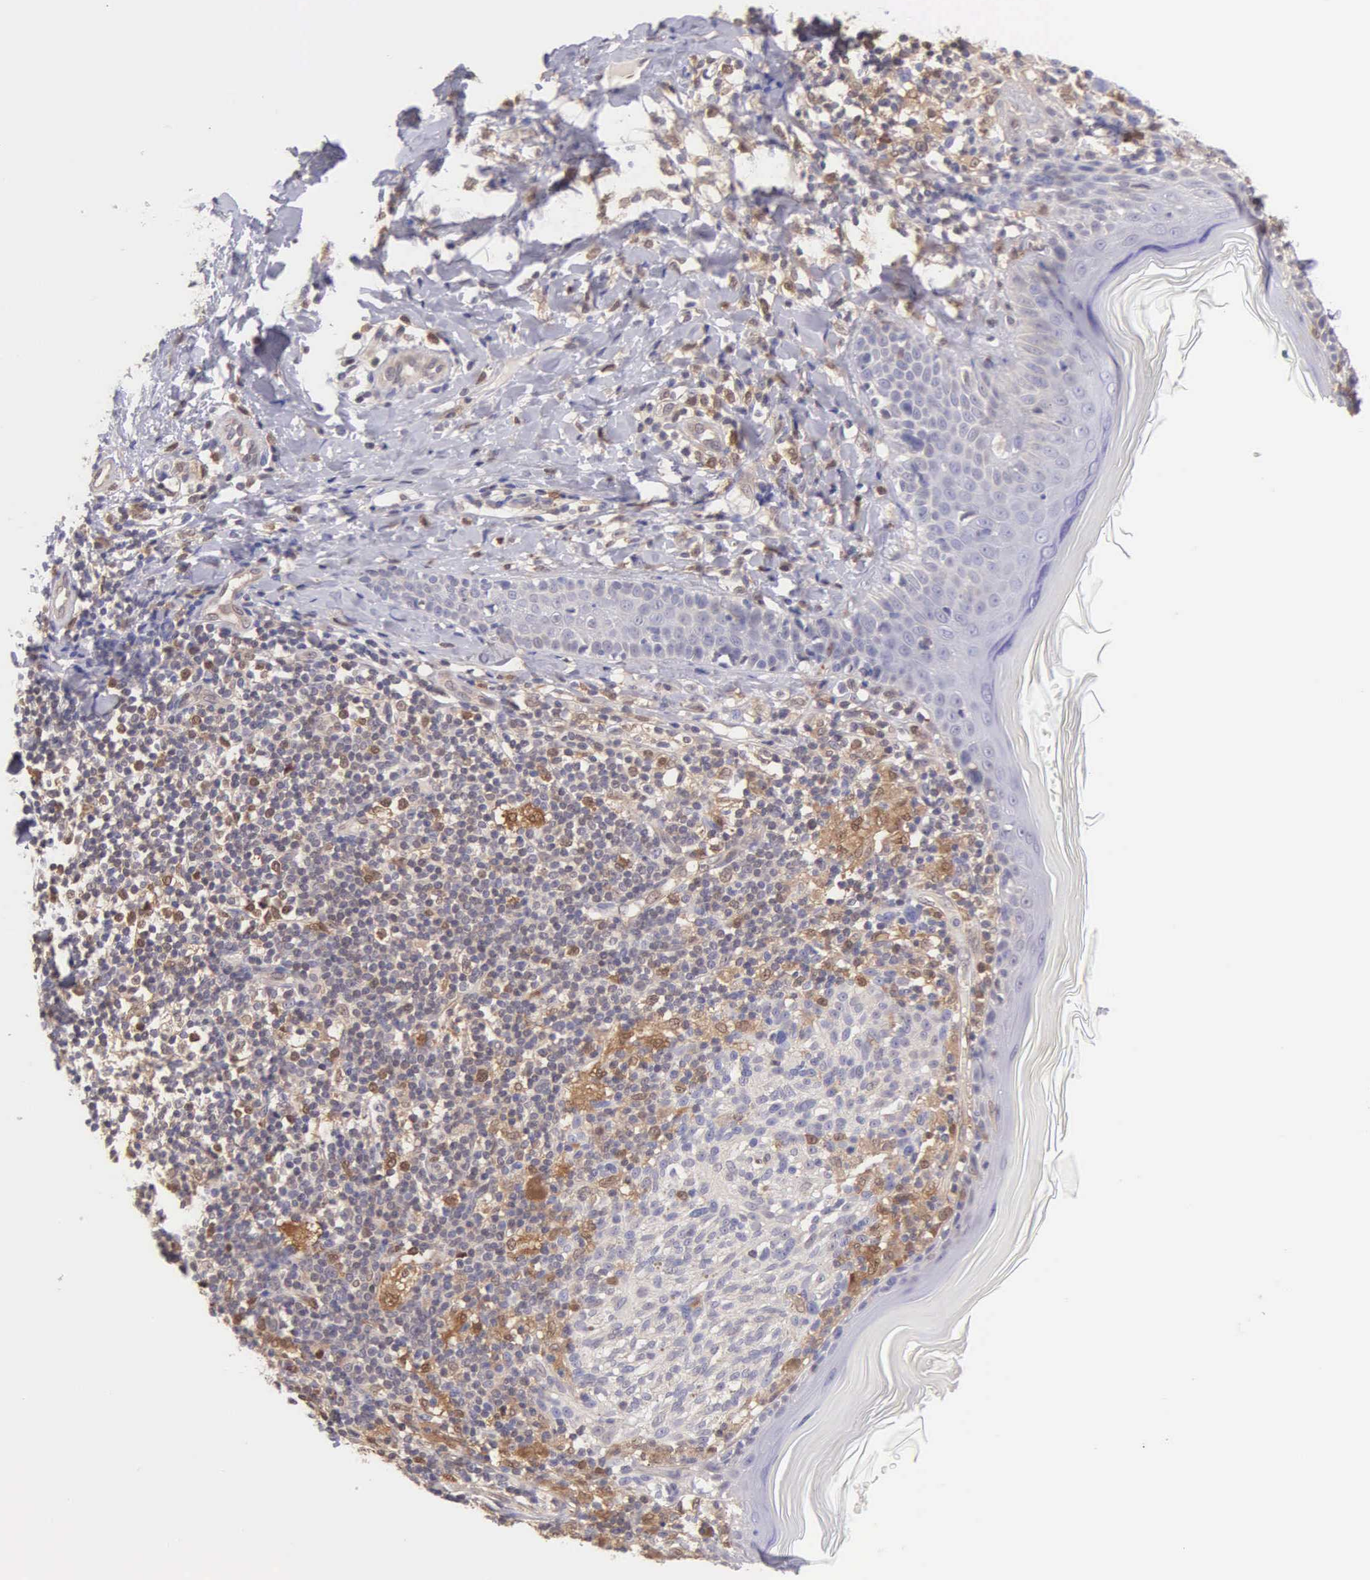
{"staining": {"intensity": "weak", "quantity": ">75%", "location": "cytoplasmic/membranous"}, "tissue": "melanoma", "cell_type": "Tumor cells", "image_type": "cancer", "snomed": [{"axis": "morphology", "description": "Malignant melanoma, NOS"}, {"axis": "topography", "description": "Skin"}], "caption": "Immunohistochemistry (IHC) (DAB) staining of human malignant melanoma reveals weak cytoplasmic/membranous protein staining in about >75% of tumor cells. (DAB (3,3'-diaminobenzidine) IHC with brightfield microscopy, high magnification).", "gene": "BID", "patient": {"sex": "male", "age": 45}}